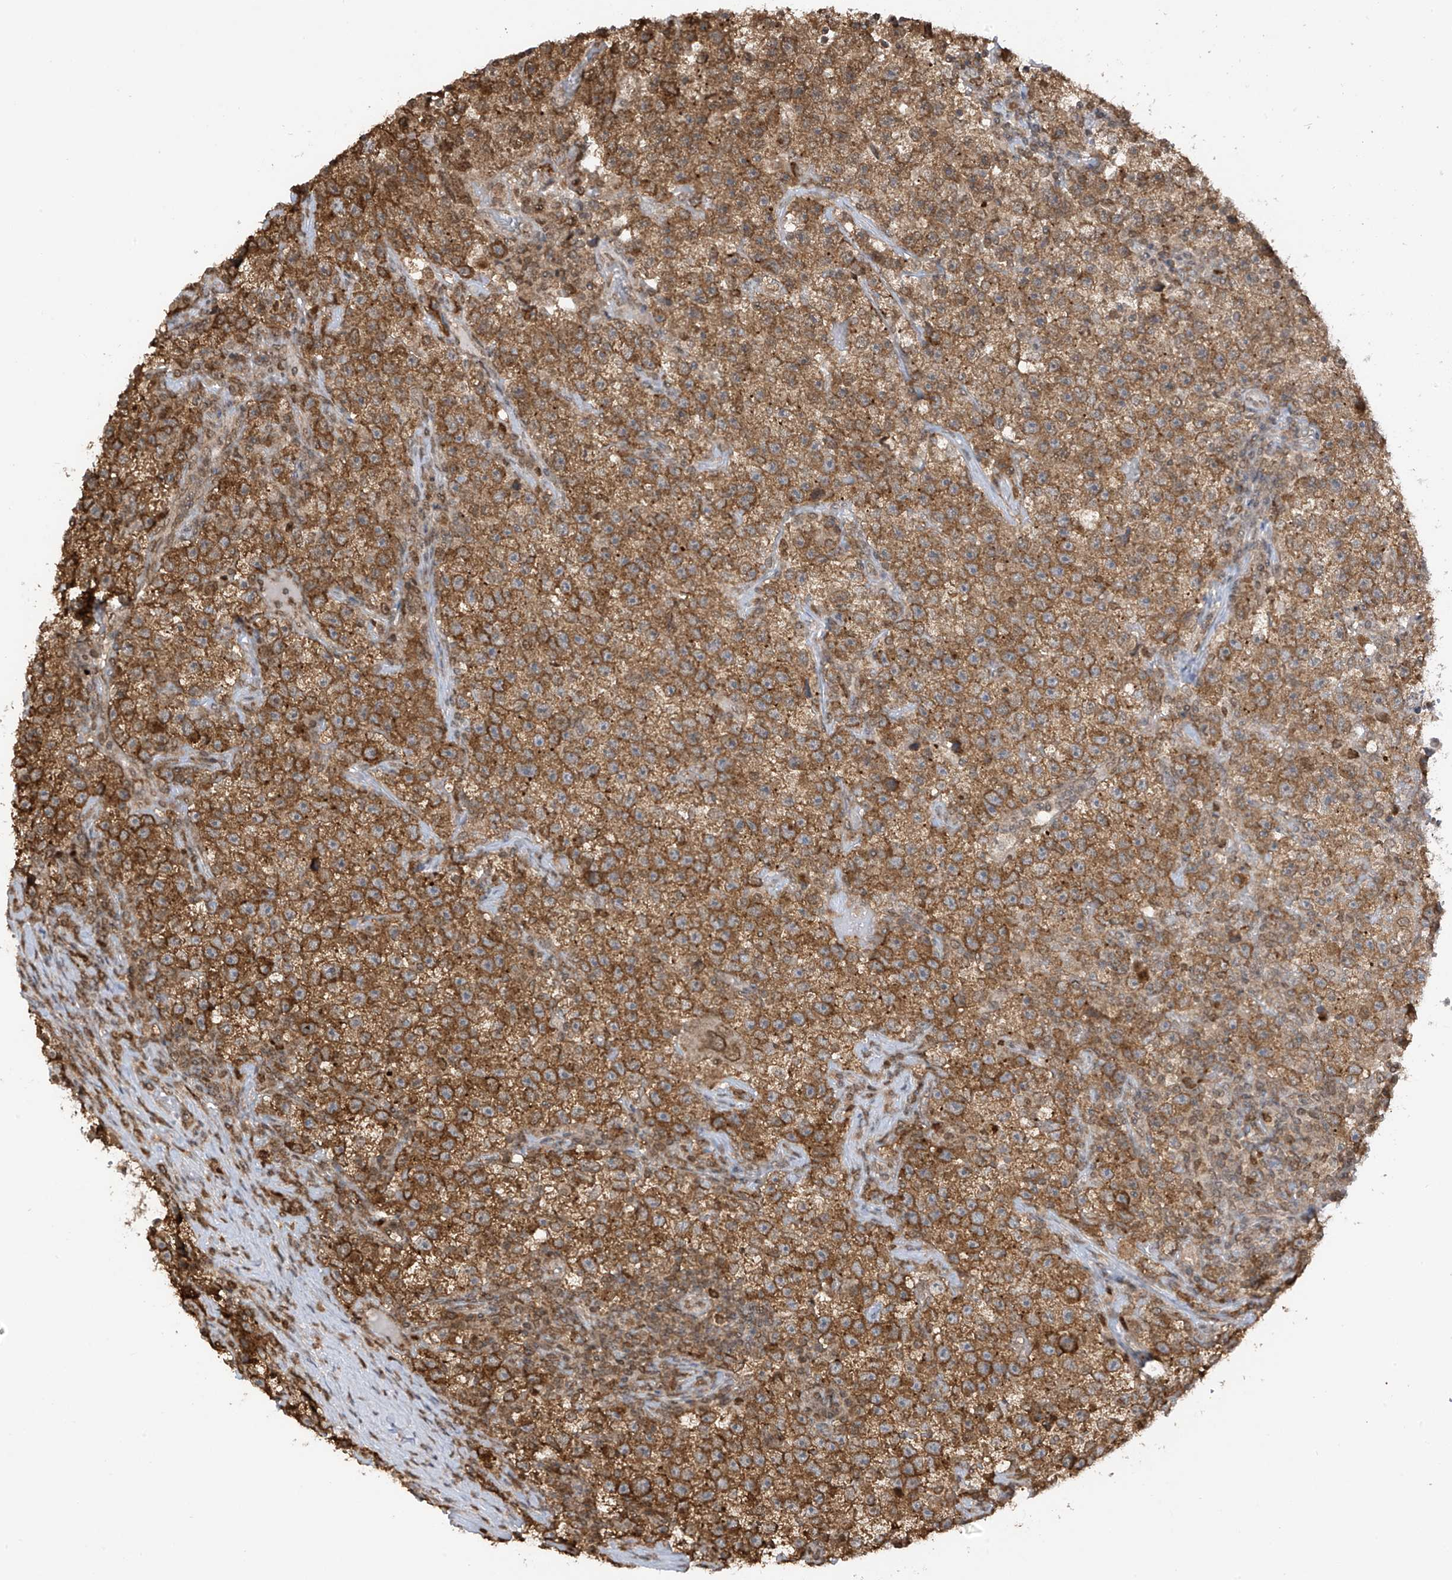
{"staining": {"intensity": "moderate", "quantity": ">75%", "location": "cytoplasmic/membranous"}, "tissue": "testis cancer", "cell_type": "Tumor cells", "image_type": "cancer", "snomed": [{"axis": "morphology", "description": "Seminoma, NOS"}, {"axis": "topography", "description": "Testis"}], "caption": "Testis cancer (seminoma) stained for a protein (brown) reveals moderate cytoplasmic/membranous positive staining in about >75% of tumor cells.", "gene": "KPNB1", "patient": {"sex": "male", "age": 22}}